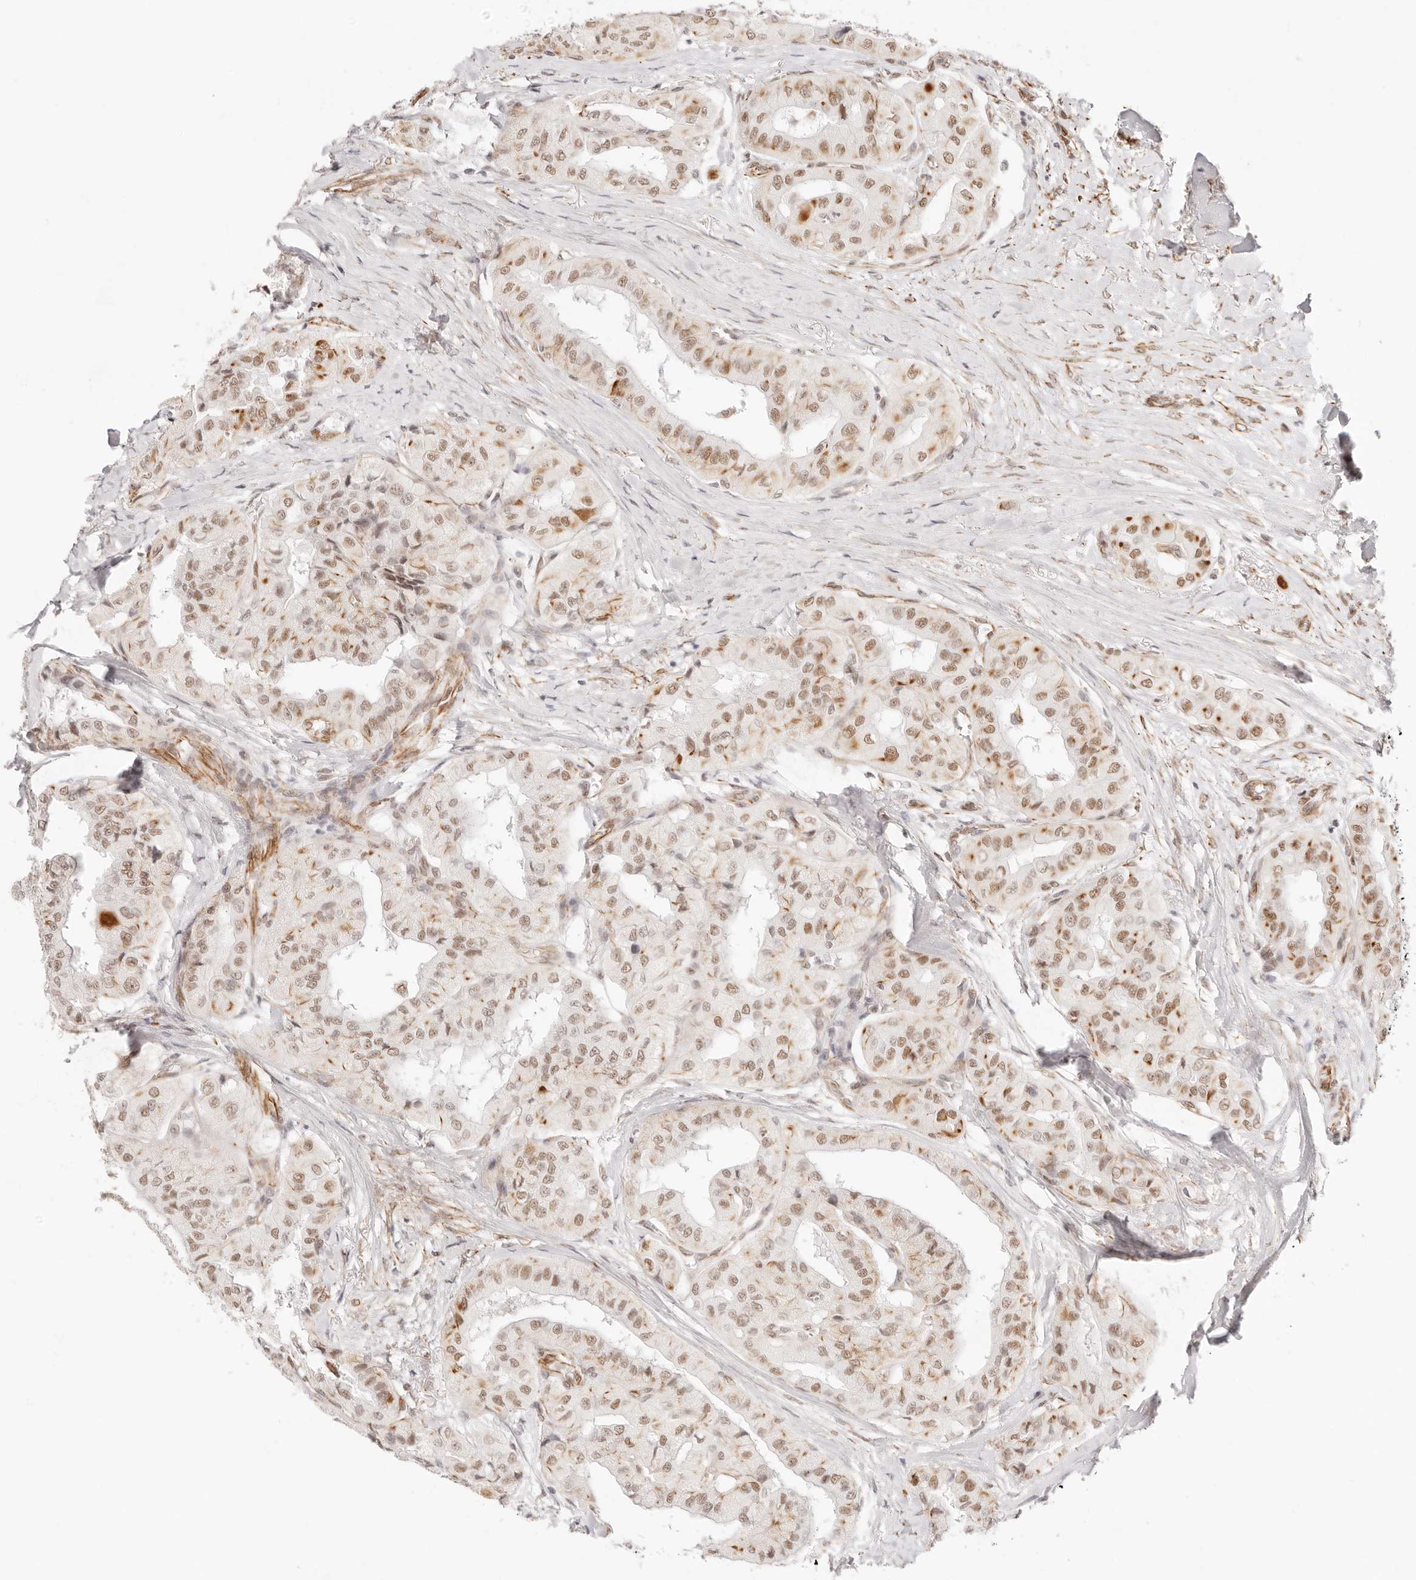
{"staining": {"intensity": "moderate", "quantity": ">75%", "location": "nuclear"}, "tissue": "thyroid cancer", "cell_type": "Tumor cells", "image_type": "cancer", "snomed": [{"axis": "morphology", "description": "Papillary adenocarcinoma, NOS"}, {"axis": "topography", "description": "Thyroid gland"}], "caption": "There is medium levels of moderate nuclear staining in tumor cells of thyroid cancer (papillary adenocarcinoma), as demonstrated by immunohistochemical staining (brown color).", "gene": "ZC3H11A", "patient": {"sex": "female", "age": 59}}